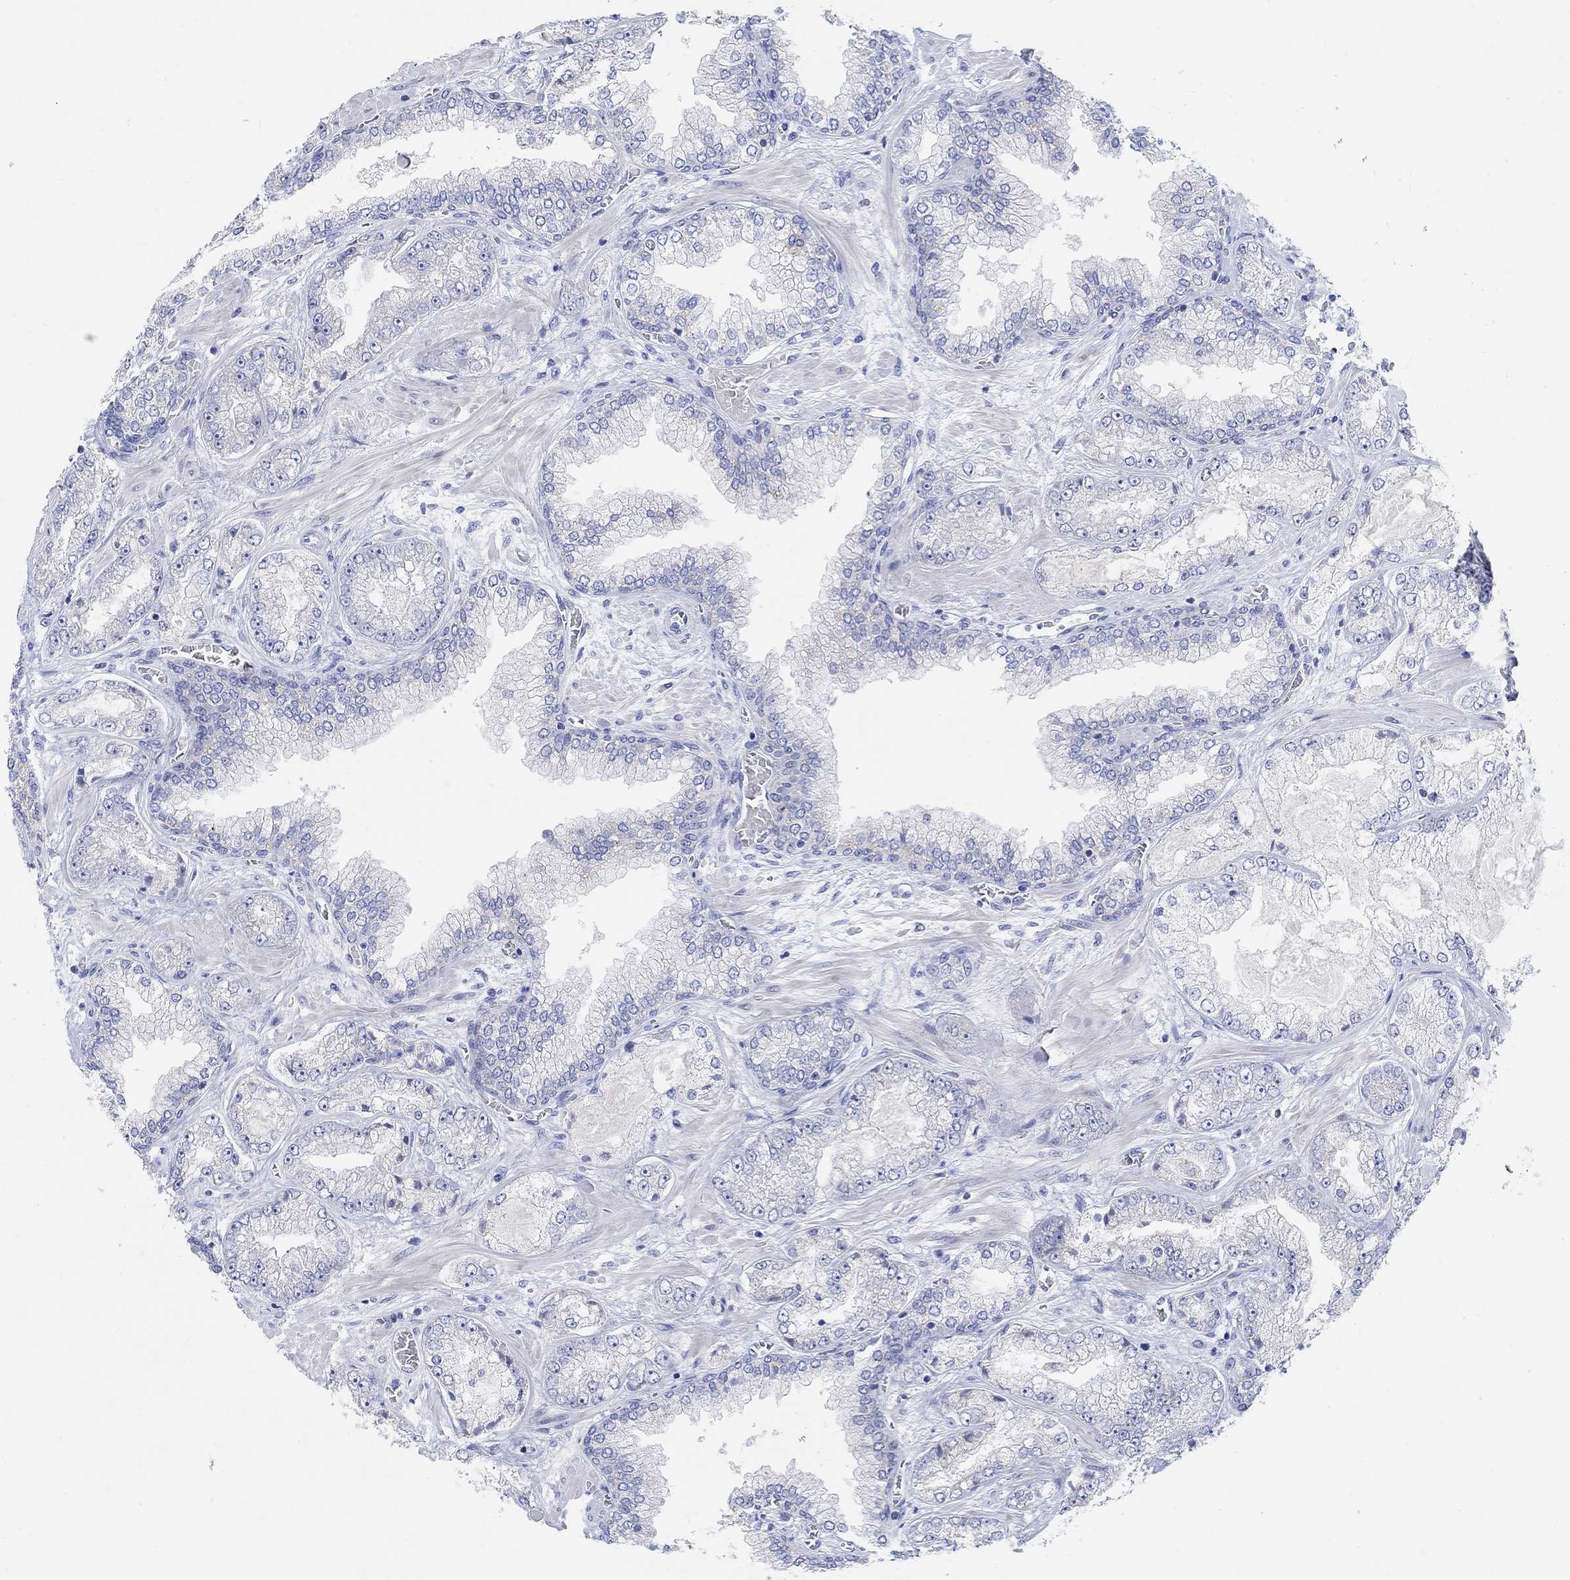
{"staining": {"intensity": "negative", "quantity": "none", "location": "none"}, "tissue": "prostate cancer", "cell_type": "Tumor cells", "image_type": "cancer", "snomed": [{"axis": "morphology", "description": "Adenocarcinoma, Low grade"}, {"axis": "topography", "description": "Prostate"}], "caption": "The micrograph displays no staining of tumor cells in prostate low-grade adenocarcinoma.", "gene": "ATP6V1E2", "patient": {"sex": "male", "age": 57}}